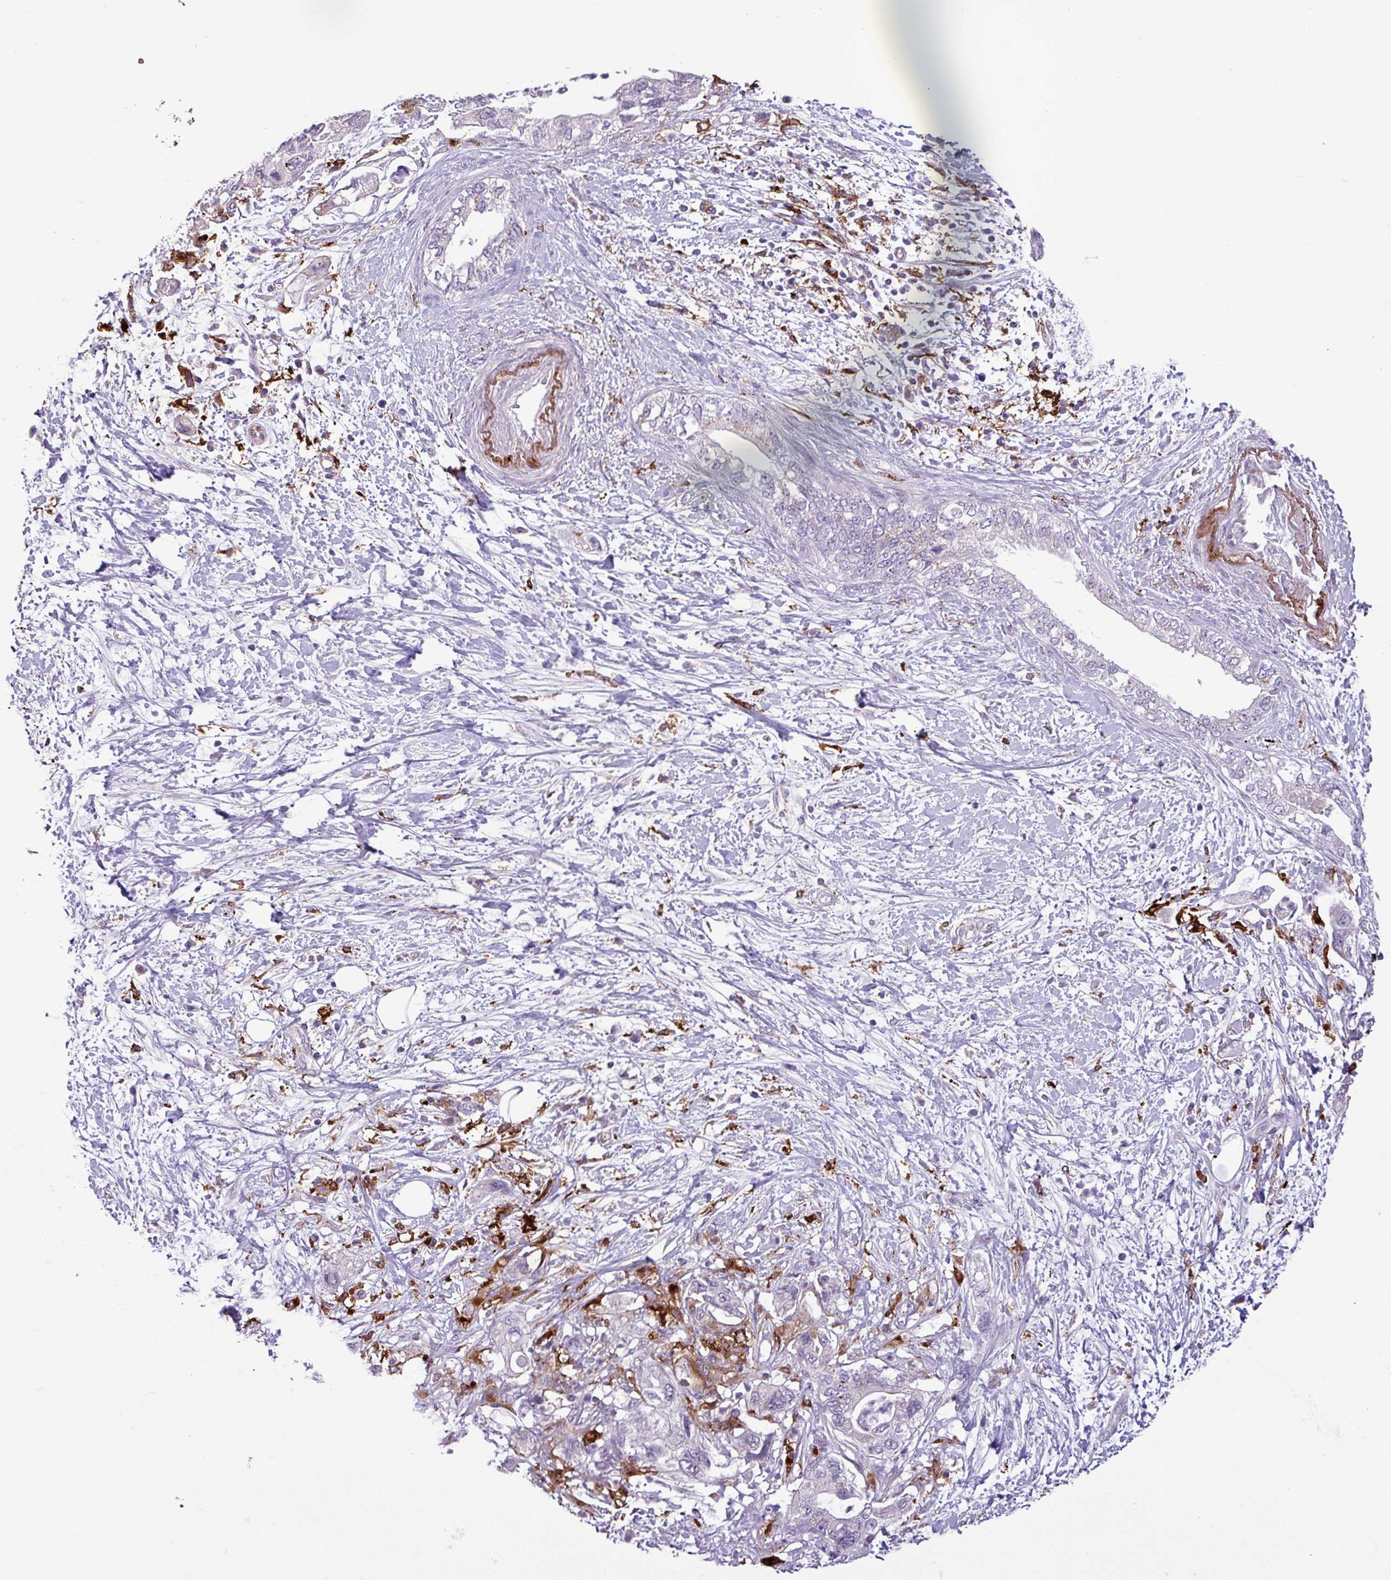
{"staining": {"intensity": "negative", "quantity": "none", "location": "none"}, "tissue": "pancreatic cancer", "cell_type": "Tumor cells", "image_type": "cancer", "snomed": [{"axis": "morphology", "description": "Adenocarcinoma, NOS"}, {"axis": "topography", "description": "Pancreas"}], "caption": "DAB (3,3'-diaminobenzidine) immunohistochemical staining of pancreatic cancer reveals no significant staining in tumor cells.", "gene": "C9orf24", "patient": {"sex": "female", "age": 73}}